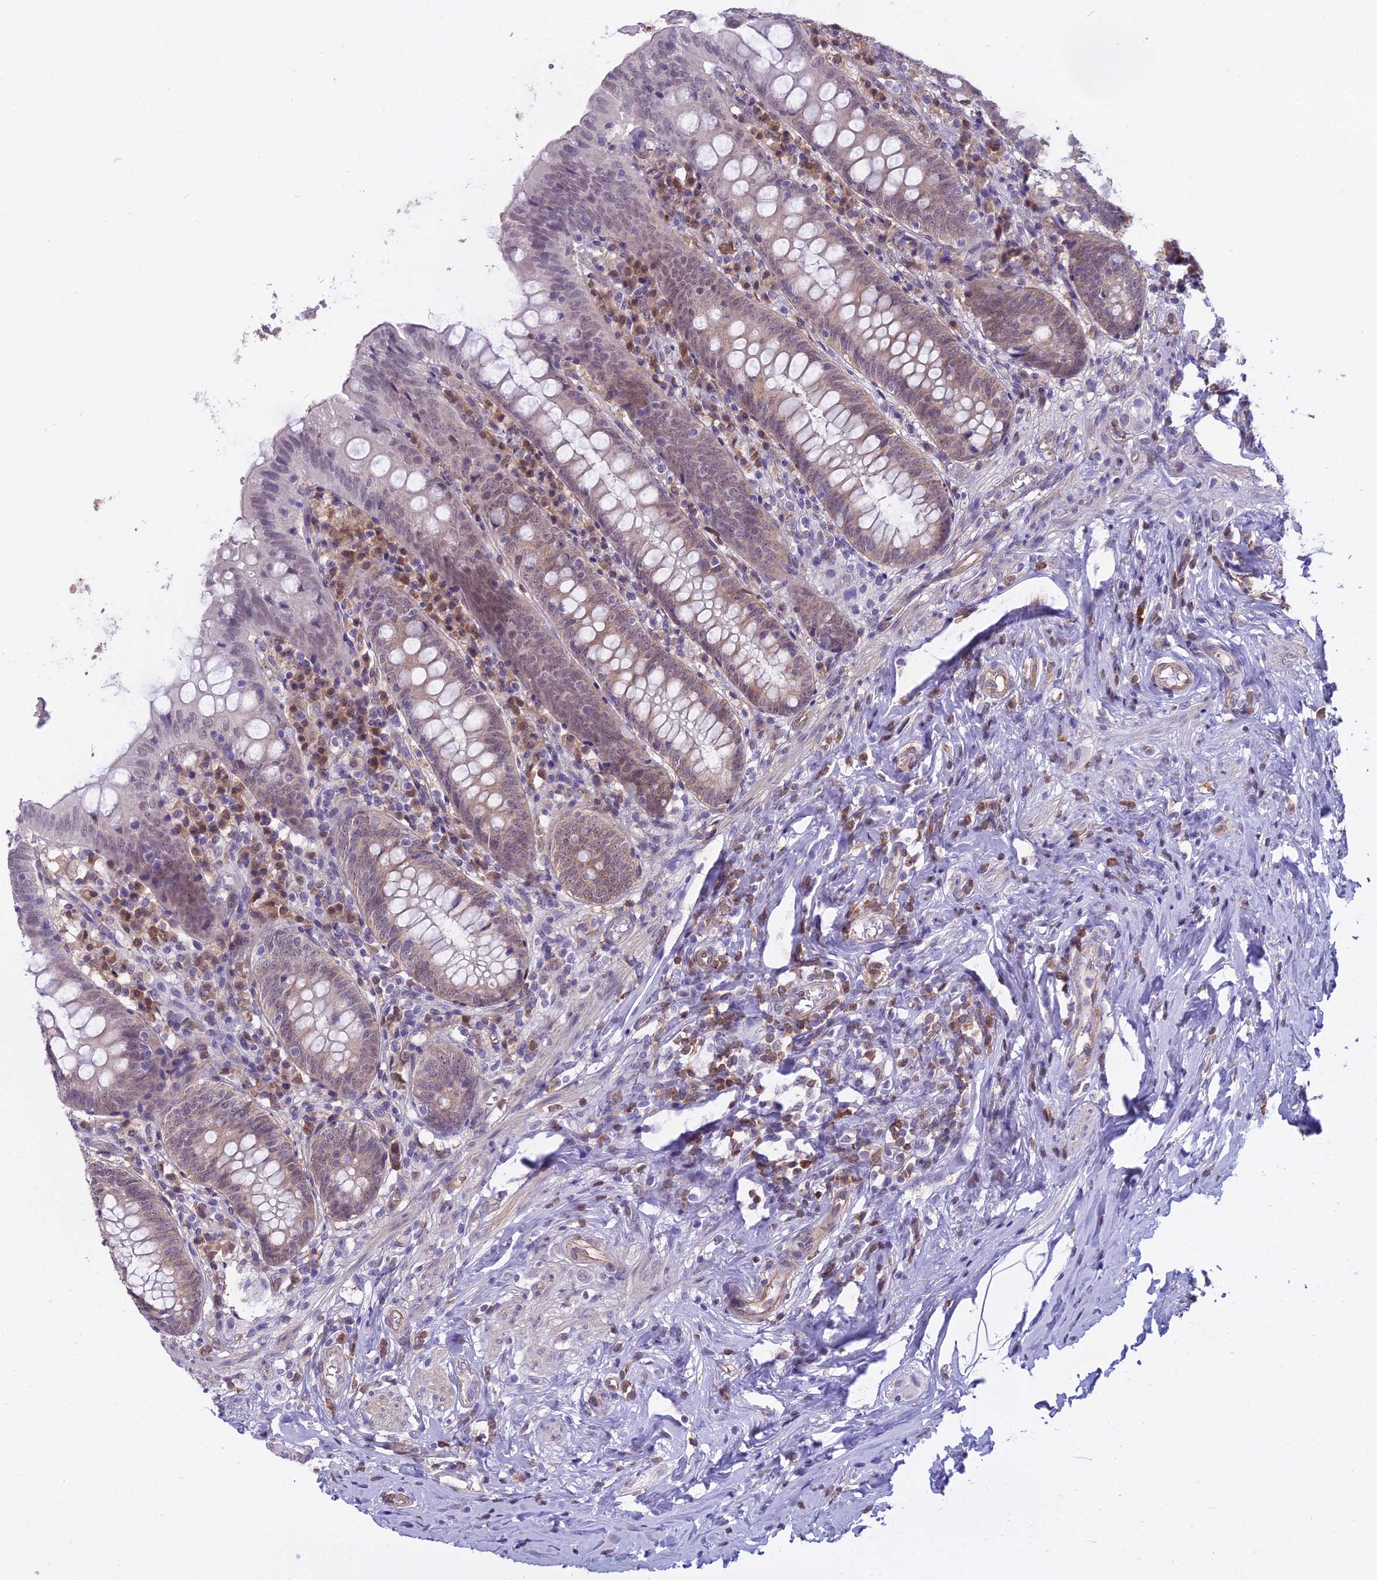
{"staining": {"intensity": "moderate", "quantity": "25%-75%", "location": "cytoplasmic/membranous"}, "tissue": "appendix", "cell_type": "Glandular cells", "image_type": "normal", "snomed": [{"axis": "morphology", "description": "Normal tissue, NOS"}, {"axis": "topography", "description": "Appendix"}], "caption": "The micrograph reveals a brown stain indicating the presence of a protein in the cytoplasmic/membranous of glandular cells in appendix.", "gene": "BLNK", "patient": {"sex": "female", "age": 54}}